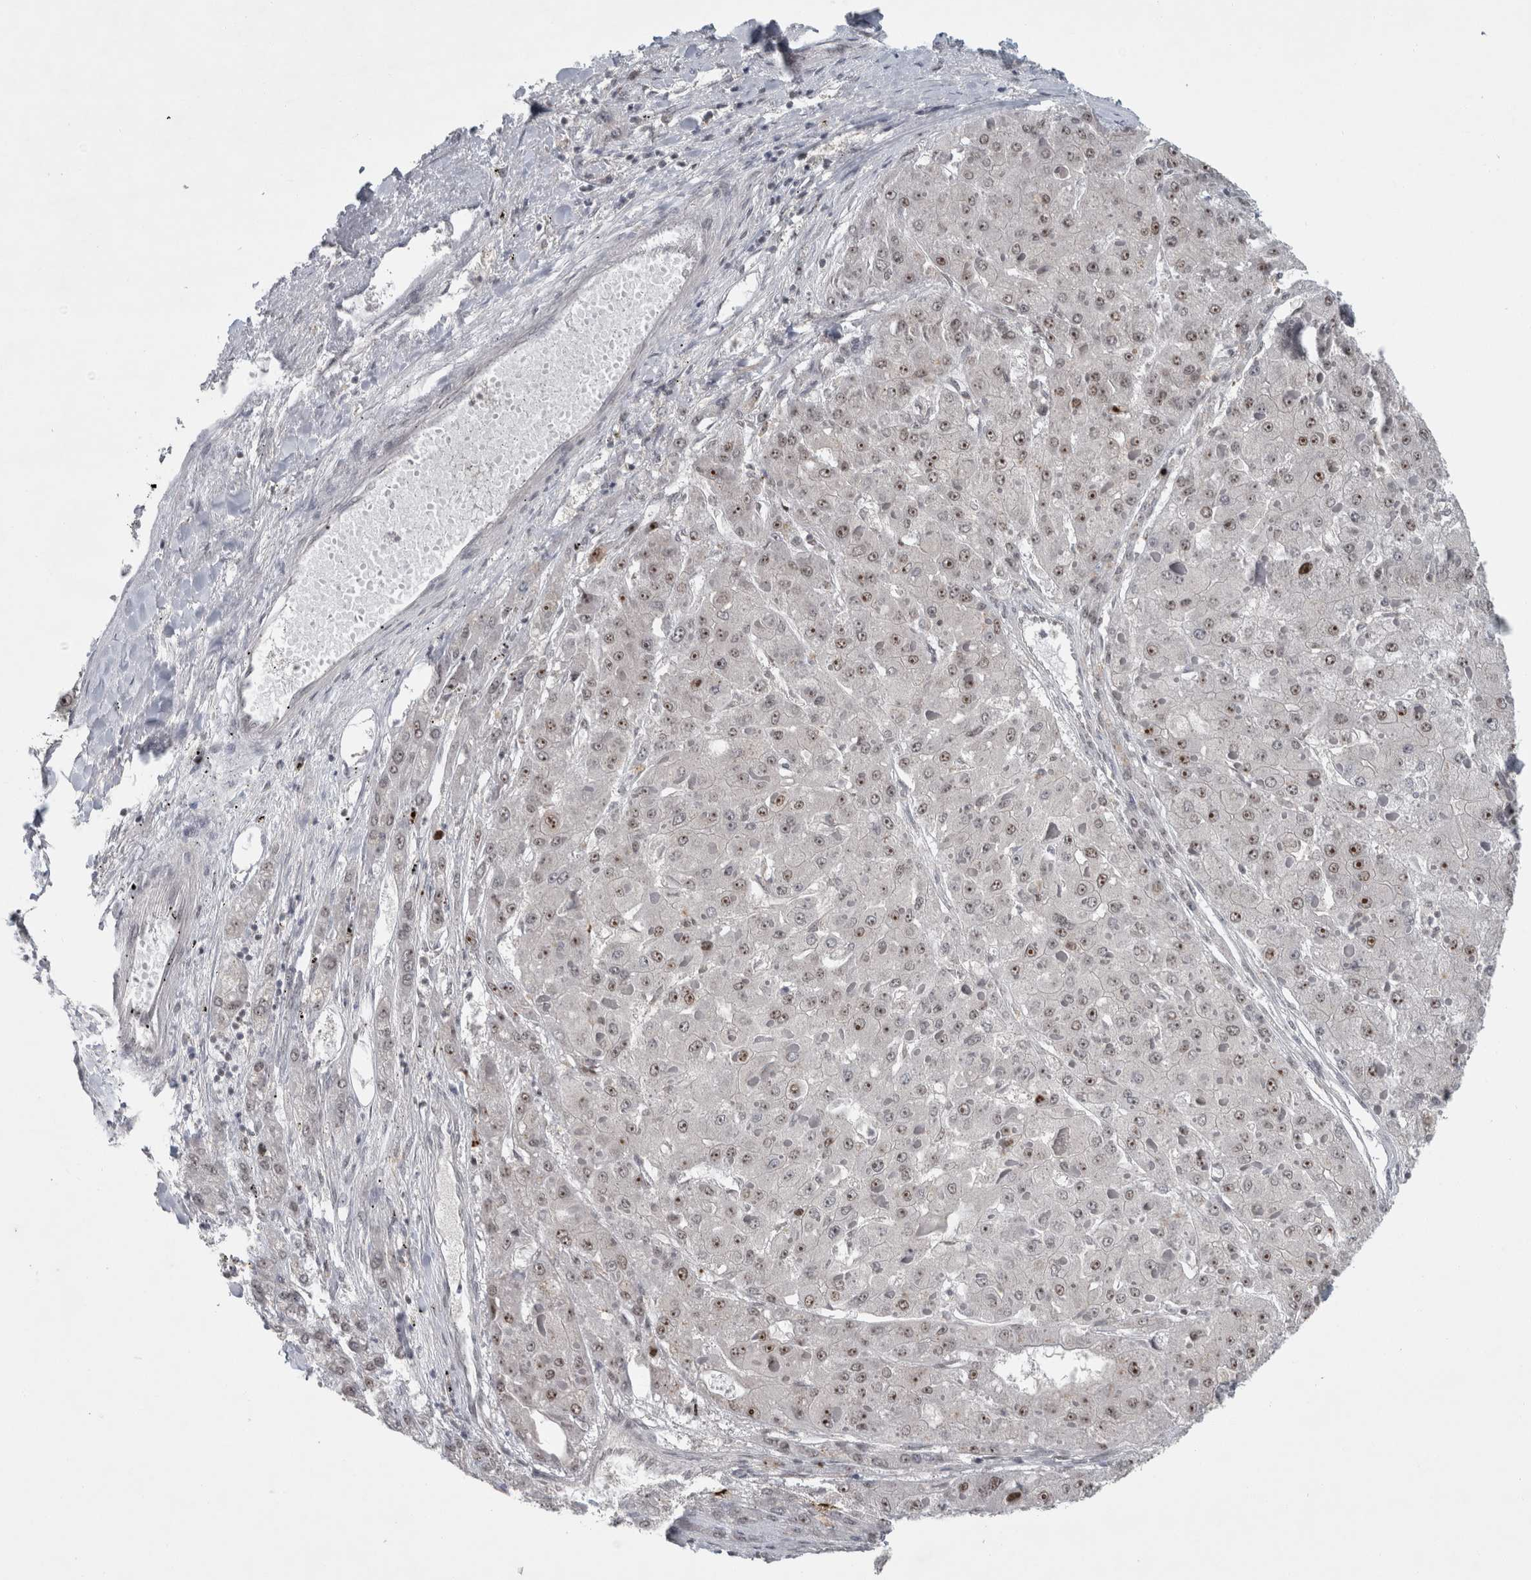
{"staining": {"intensity": "moderate", "quantity": ">75%", "location": "nuclear"}, "tissue": "liver cancer", "cell_type": "Tumor cells", "image_type": "cancer", "snomed": [{"axis": "morphology", "description": "Carcinoma, Hepatocellular, NOS"}, {"axis": "topography", "description": "Liver"}], "caption": "The image reveals immunohistochemical staining of liver cancer. There is moderate nuclear staining is present in about >75% of tumor cells. (IHC, brightfield microscopy, high magnification).", "gene": "RBM28", "patient": {"sex": "female", "age": 73}}